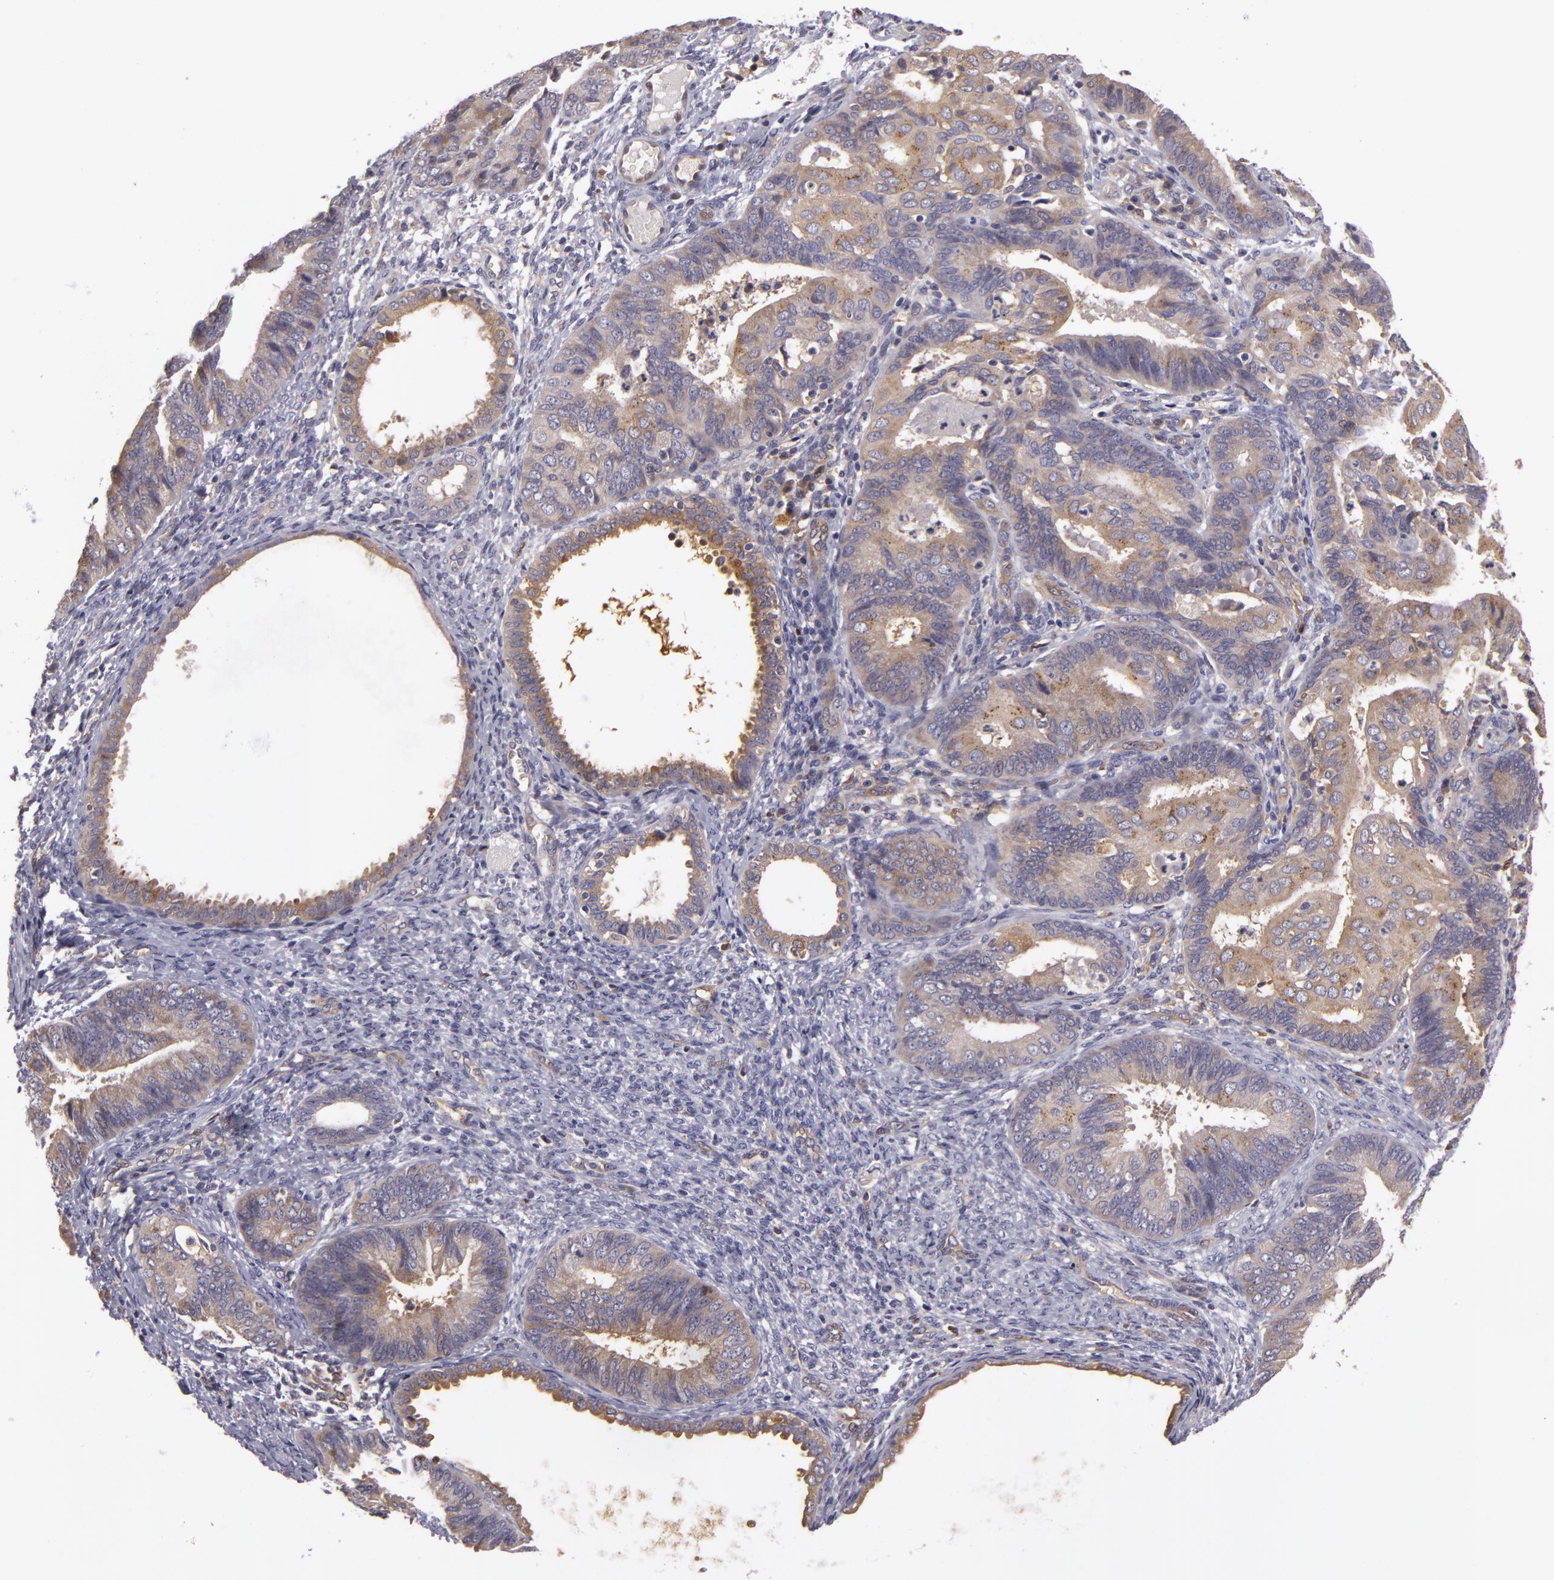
{"staining": {"intensity": "weak", "quantity": "25%-75%", "location": "cytoplasmic/membranous"}, "tissue": "endometrial cancer", "cell_type": "Tumor cells", "image_type": "cancer", "snomed": [{"axis": "morphology", "description": "Adenocarcinoma, NOS"}, {"axis": "topography", "description": "Endometrium"}], "caption": "DAB (3,3'-diaminobenzidine) immunohistochemical staining of endometrial cancer (adenocarcinoma) shows weak cytoplasmic/membranous protein expression in approximately 25%-75% of tumor cells.", "gene": "ZNF229", "patient": {"sex": "female", "age": 63}}